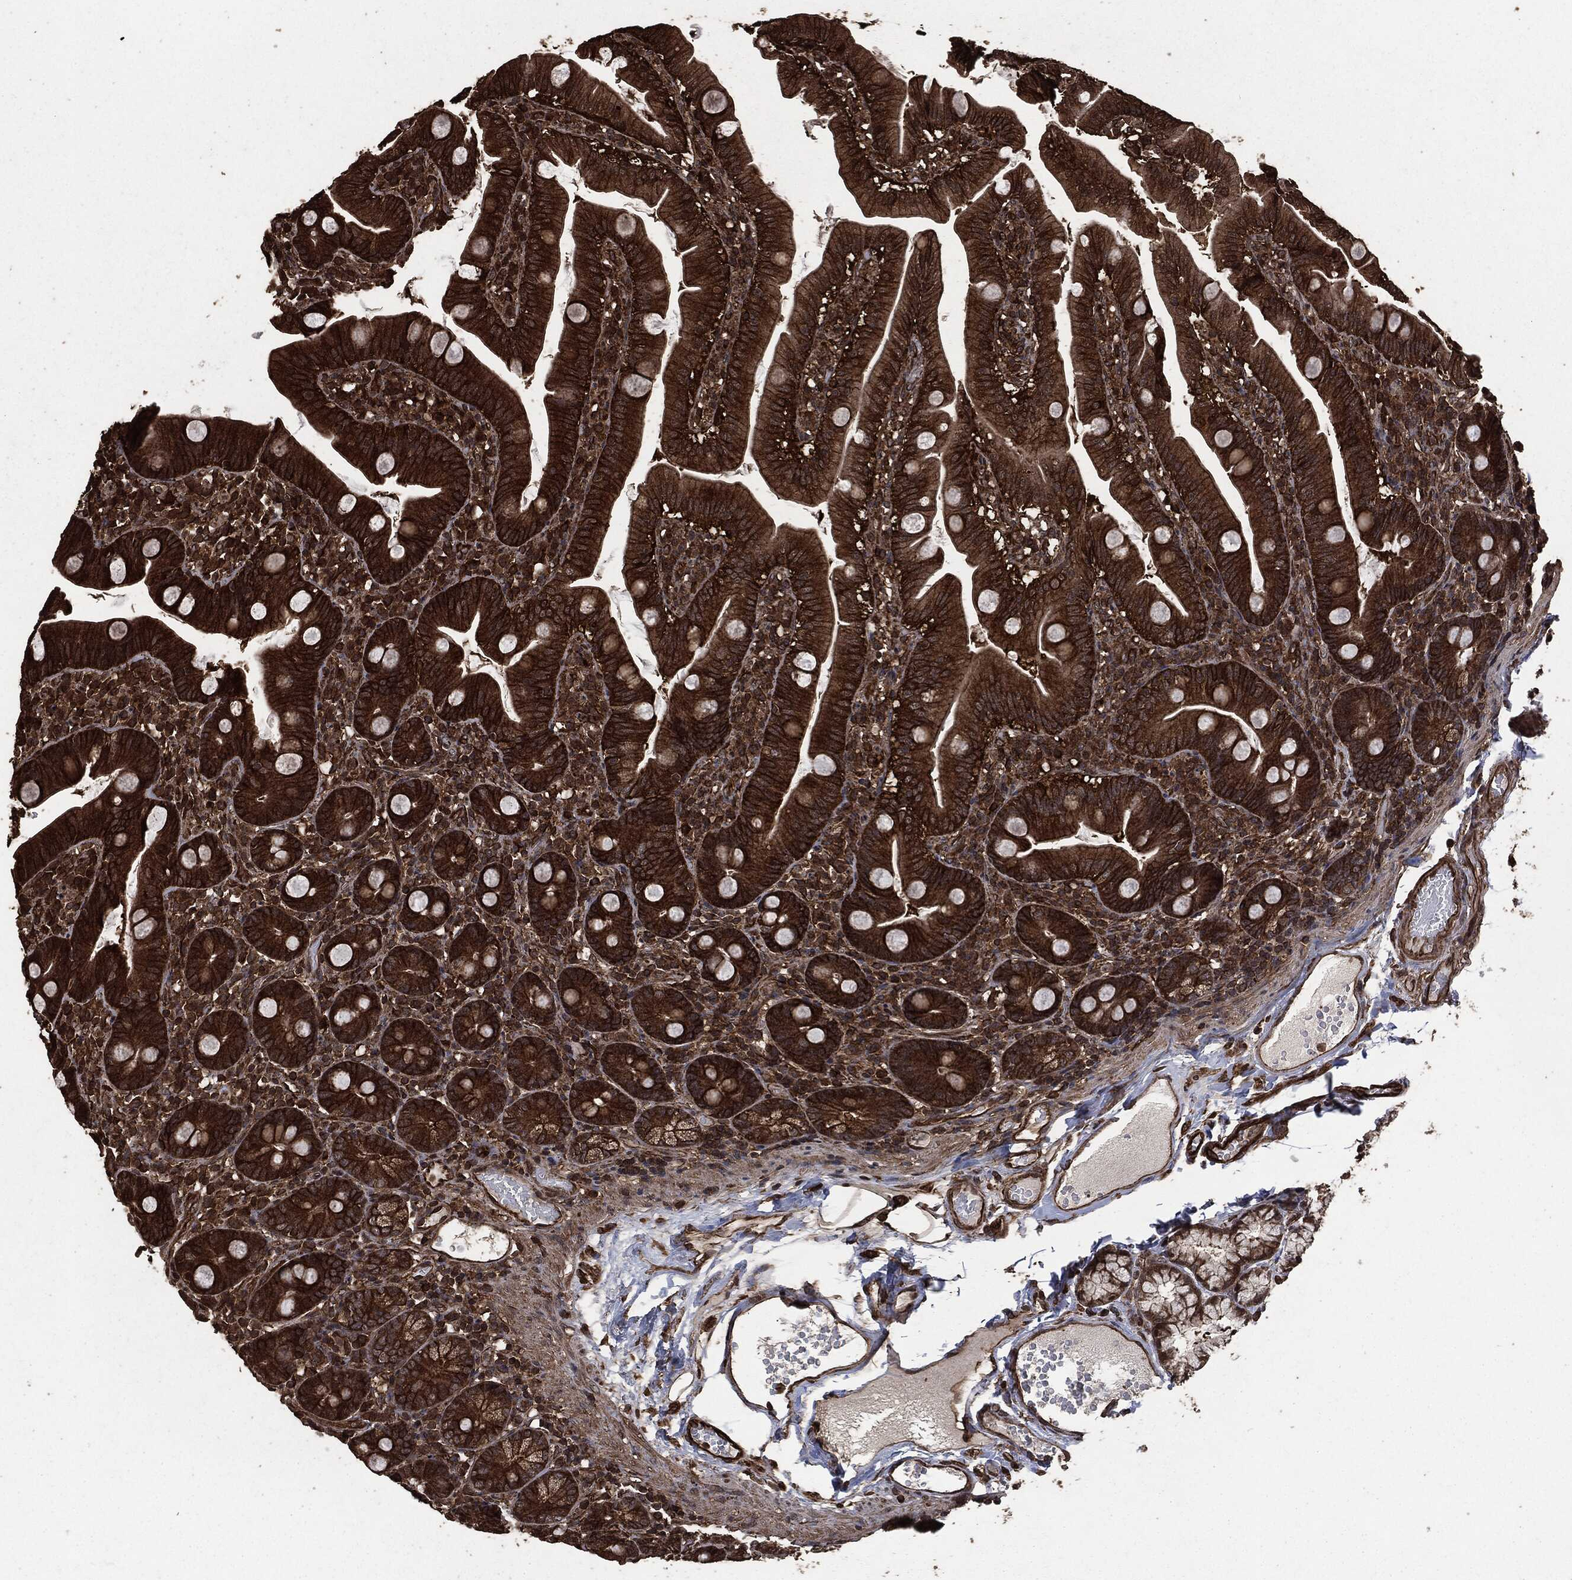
{"staining": {"intensity": "strong", "quantity": "25%-75%", "location": "cytoplasmic/membranous"}, "tissue": "duodenum", "cell_type": "Glandular cells", "image_type": "normal", "snomed": [{"axis": "morphology", "description": "Normal tissue, NOS"}, {"axis": "topography", "description": "Duodenum"}], "caption": "This photomicrograph displays immunohistochemistry (IHC) staining of normal human duodenum, with high strong cytoplasmic/membranous staining in approximately 25%-75% of glandular cells.", "gene": "HRAS", "patient": {"sex": "female", "age": 67}}